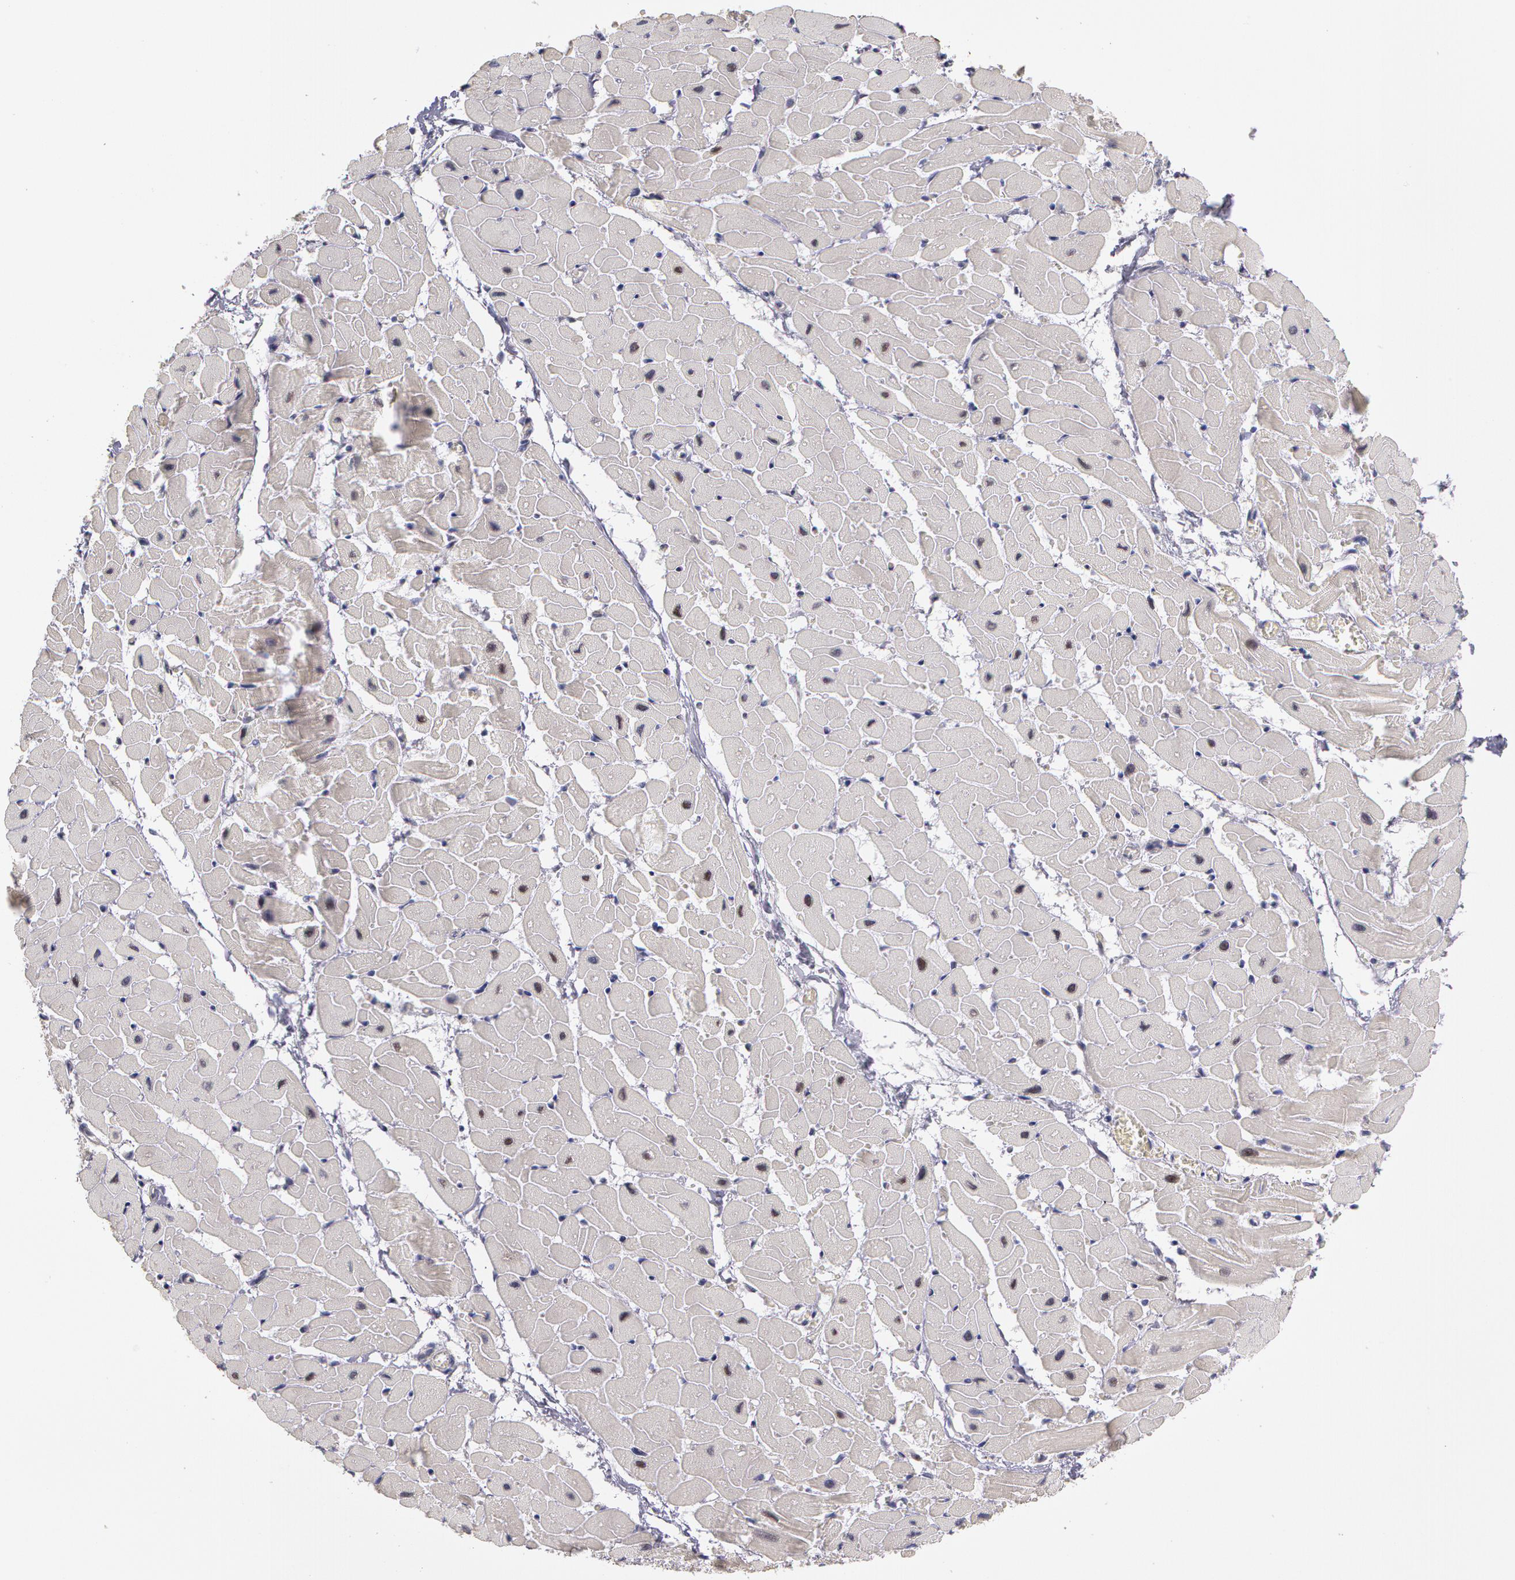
{"staining": {"intensity": "negative", "quantity": "none", "location": "none"}, "tissue": "heart muscle", "cell_type": "Cardiomyocytes", "image_type": "normal", "snomed": [{"axis": "morphology", "description": "Normal tissue, NOS"}, {"axis": "topography", "description": "Heart"}], "caption": "A micrograph of heart muscle stained for a protein shows no brown staining in cardiomyocytes. (DAB (3,3'-diaminobenzidine) immunohistochemistry (IHC) with hematoxylin counter stain).", "gene": "PRICKLE1", "patient": {"sex": "female", "age": 19}}